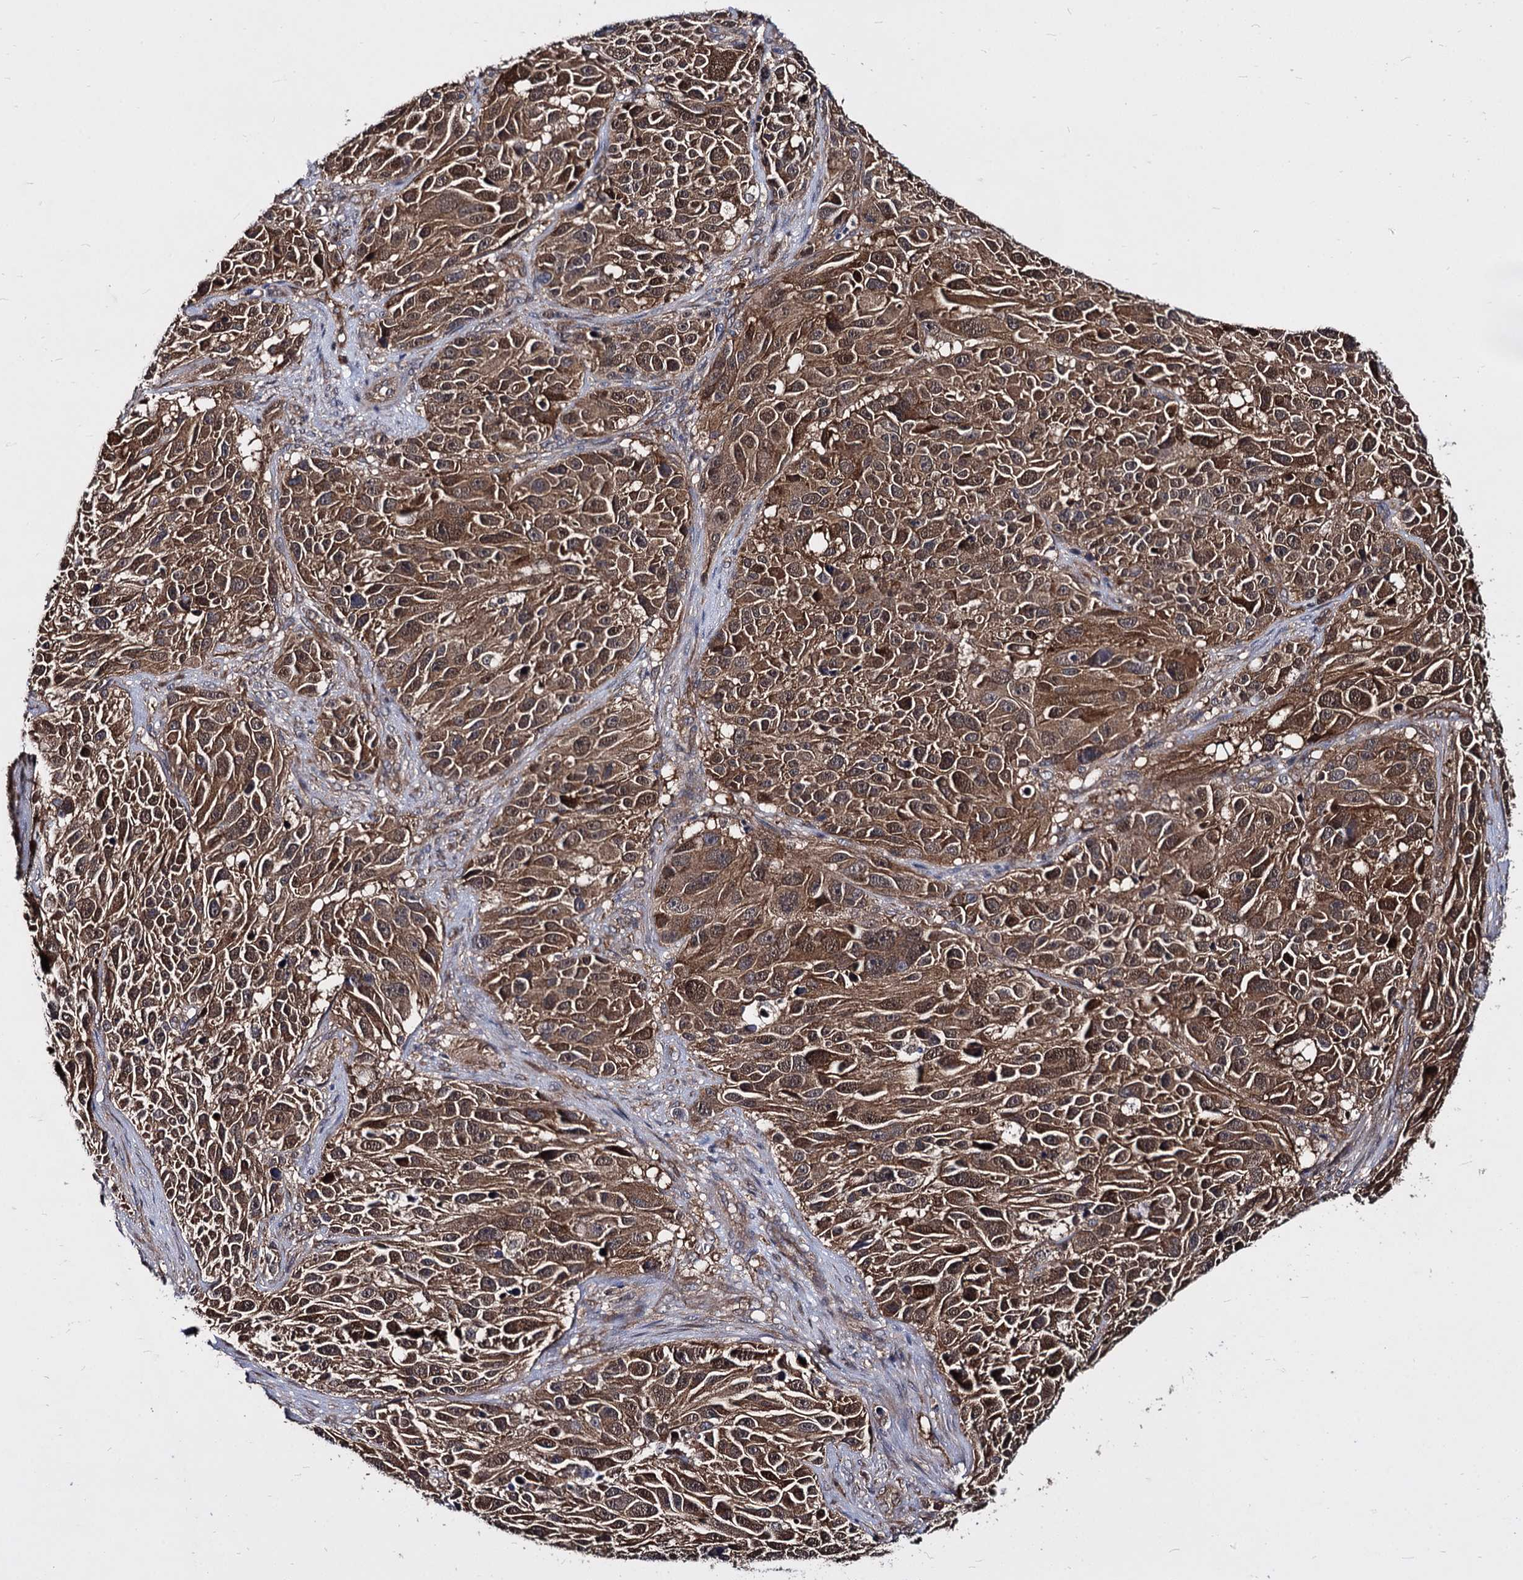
{"staining": {"intensity": "moderate", "quantity": ">75%", "location": "cytoplasmic/membranous,nuclear"}, "tissue": "melanoma", "cell_type": "Tumor cells", "image_type": "cancer", "snomed": [{"axis": "morphology", "description": "Malignant melanoma, NOS"}, {"axis": "topography", "description": "Skin"}], "caption": "A brown stain shows moderate cytoplasmic/membranous and nuclear expression of a protein in malignant melanoma tumor cells.", "gene": "NME1", "patient": {"sex": "male", "age": 84}}